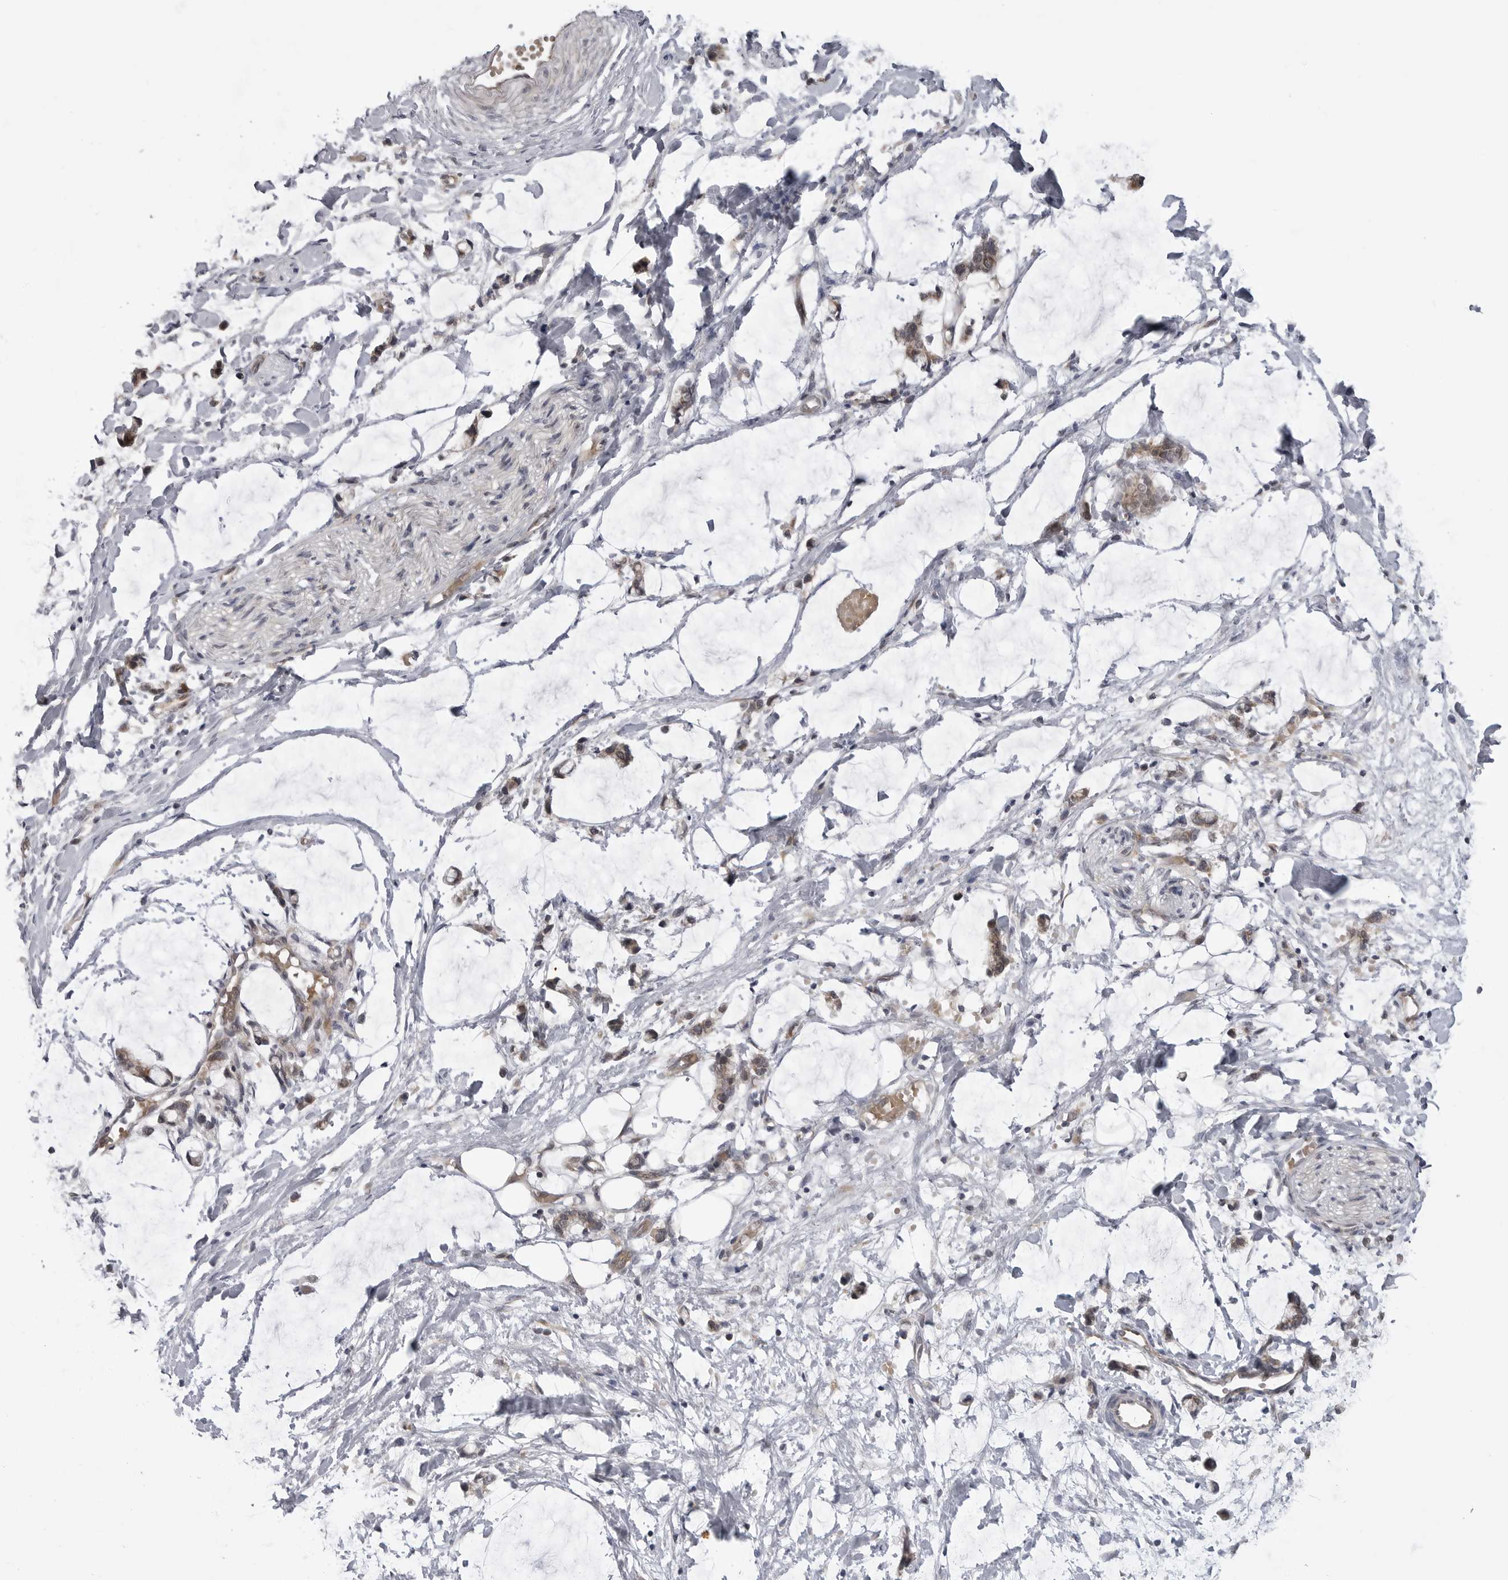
{"staining": {"intensity": "negative", "quantity": "none", "location": "none"}, "tissue": "adipose tissue", "cell_type": "Adipocytes", "image_type": "normal", "snomed": [{"axis": "morphology", "description": "Normal tissue, NOS"}, {"axis": "morphology", "description": "Adenocarcinoma, NOS"}, {"axis": "topography", "description": "Colon"}, {"axis": "topography", "description": "Peripheral nerve tissue"}], "caption": "High magnification brightfield microscopy of benign adipose tissue stained with DAB (brown) and counterstained with hematoxylin (blue): adipocytes show no significant positivity. The staining is performed using DAB (3,3'-diaminobenzidine) brown chromogen with nuclei counter-stained in using hematoxylin.", "gene": "LRRC45", "patient": {"sex": "male", "age": 14}}